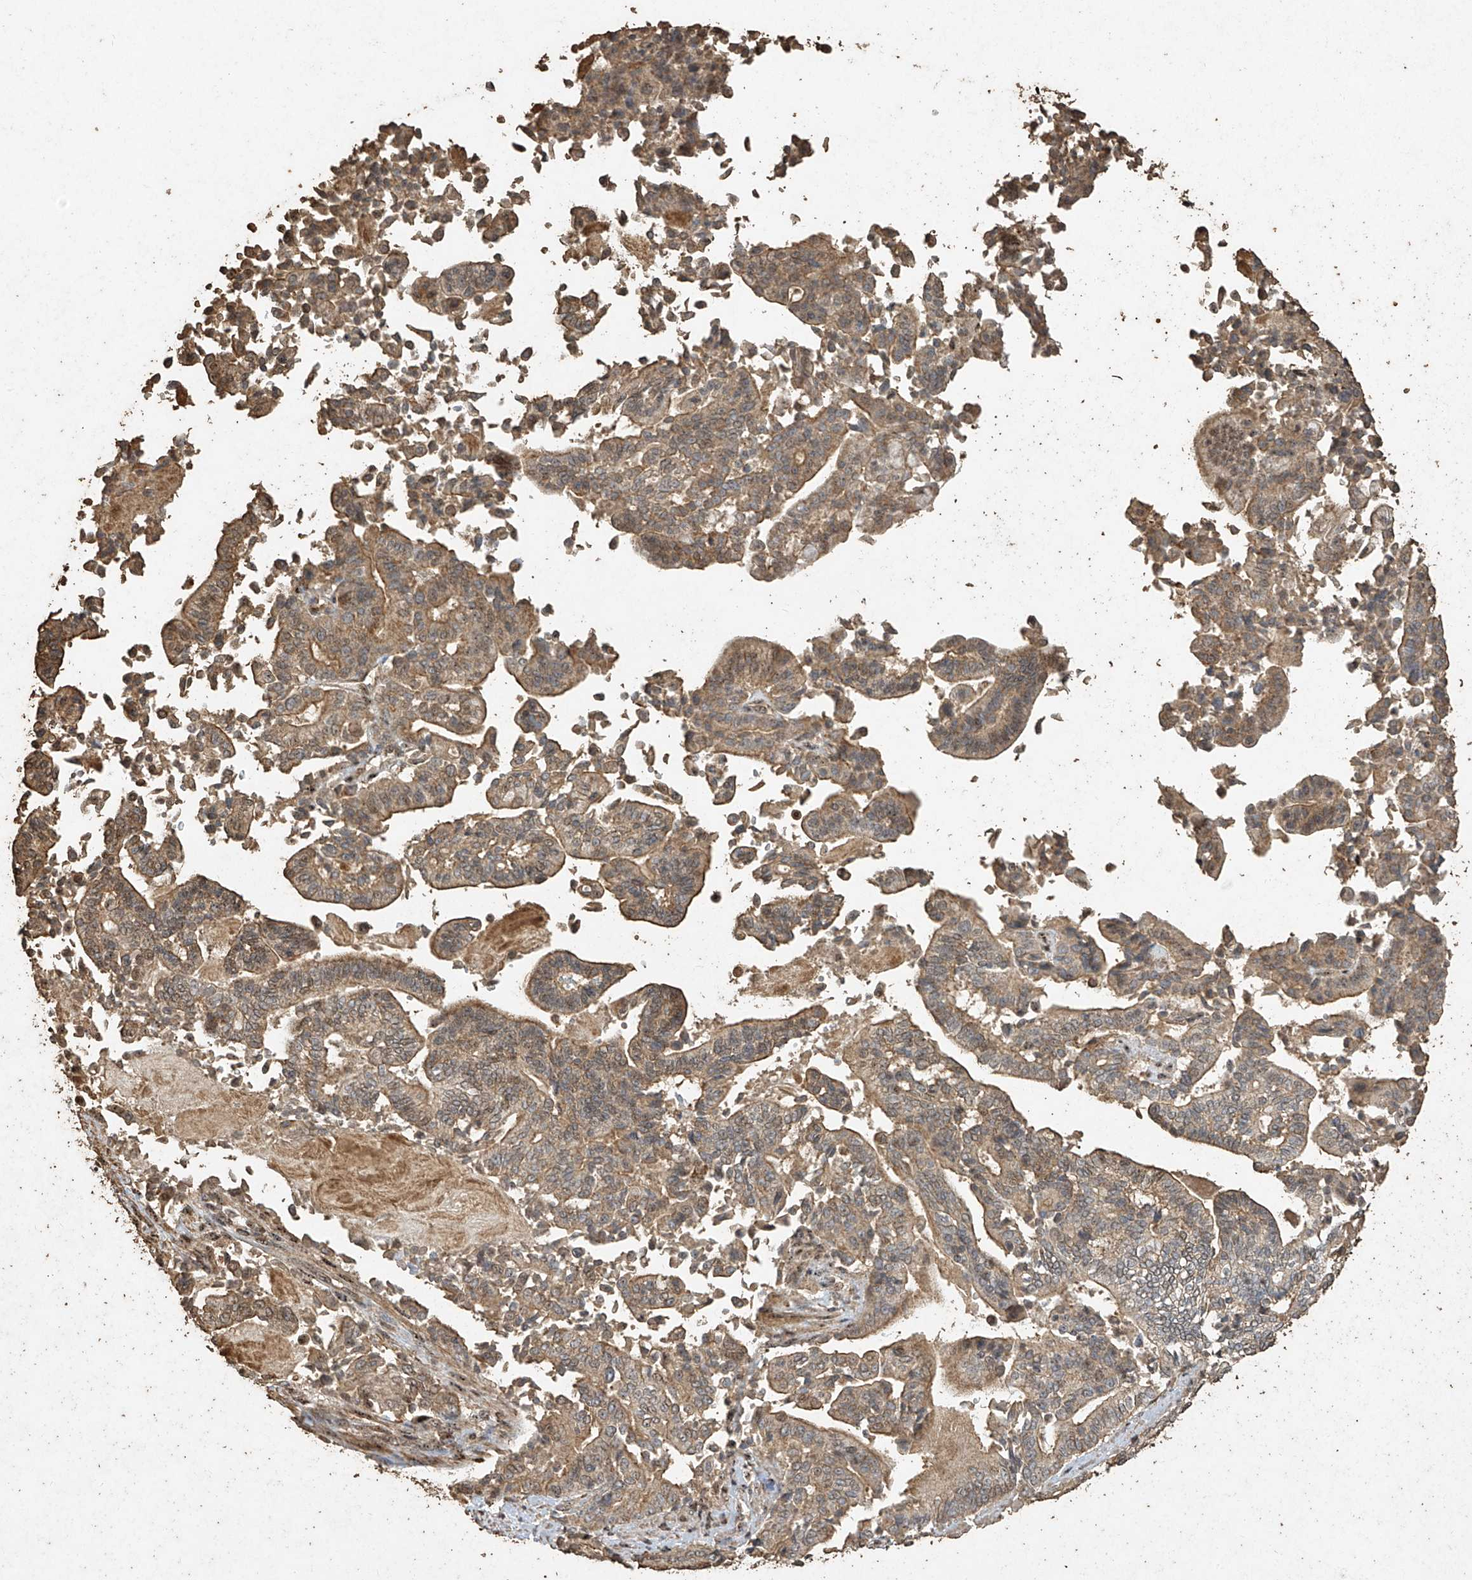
{"staining": {"intensity": "moderate", "quantity": "25%-75%", "location": "cytoplasmic/membranous,nuclear"}, "tissue": "pancreatic cancer", "cell_type": "Tumor cells", "image_type": "cancer", "snomed": [{"axis": "morphology", "description": "Normal tissue, NOS"}, {"axis": "morphology", "description": "Adenocarcinoma, NOS"}, {"axis": "topography", "description": "Pancreas"}], "caption": "Immunohistochemistry (IHC) micrograph of neoplastic tissue: pancreatic cancer stained using IHC exhibits medium levels of moderate protein expression localized specifically in the cytoplasmic/membranous and nuclear of tumor cells, appearing as a cytoplasmic/membranous and nuclear brown color.", "gene": "ERBB3", "patient": {"sex": "male", "age": 63}}